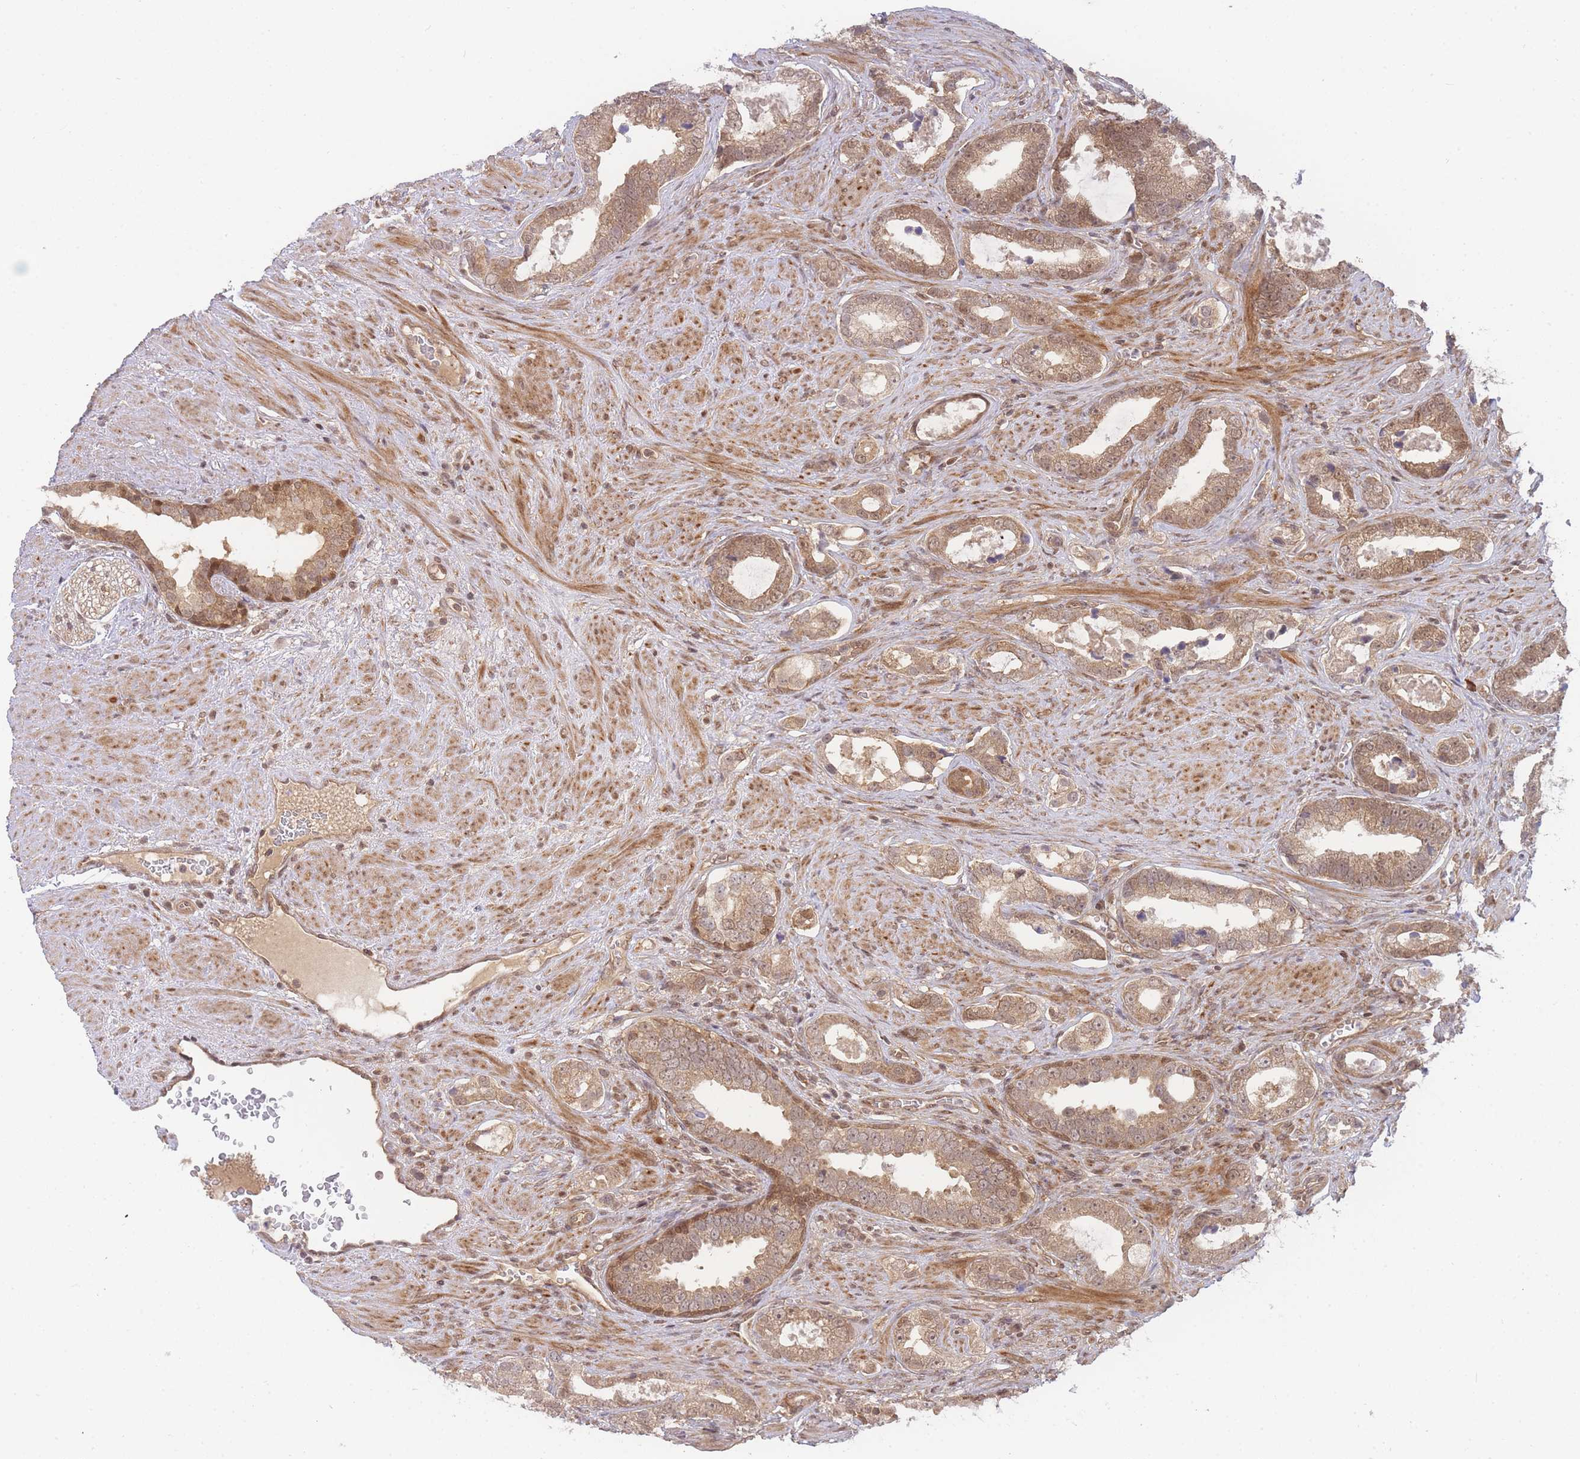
{"staining": {"intensity": "moderate", "quantity": ">75%", "location": "cytoplasmic/membranous,nuclear"}, "tissue": "prostate cancer", "cell_type": "Tumor cells", "image_type": "cancer", "snomed": [{"axis": "morphology", "description": "Adenocarcinoma, High grade"}, {"axis": "topography", "description": "Prostate"}], "caption": "Immunohistochemistry of prostate cancer reveals medium levels of moderate cytoplasmic/membranous and nuclear positivity in about >75% of tumor cells.", "gene": "KIAA1191", "patient": {"sex": "male", "age": 67}}